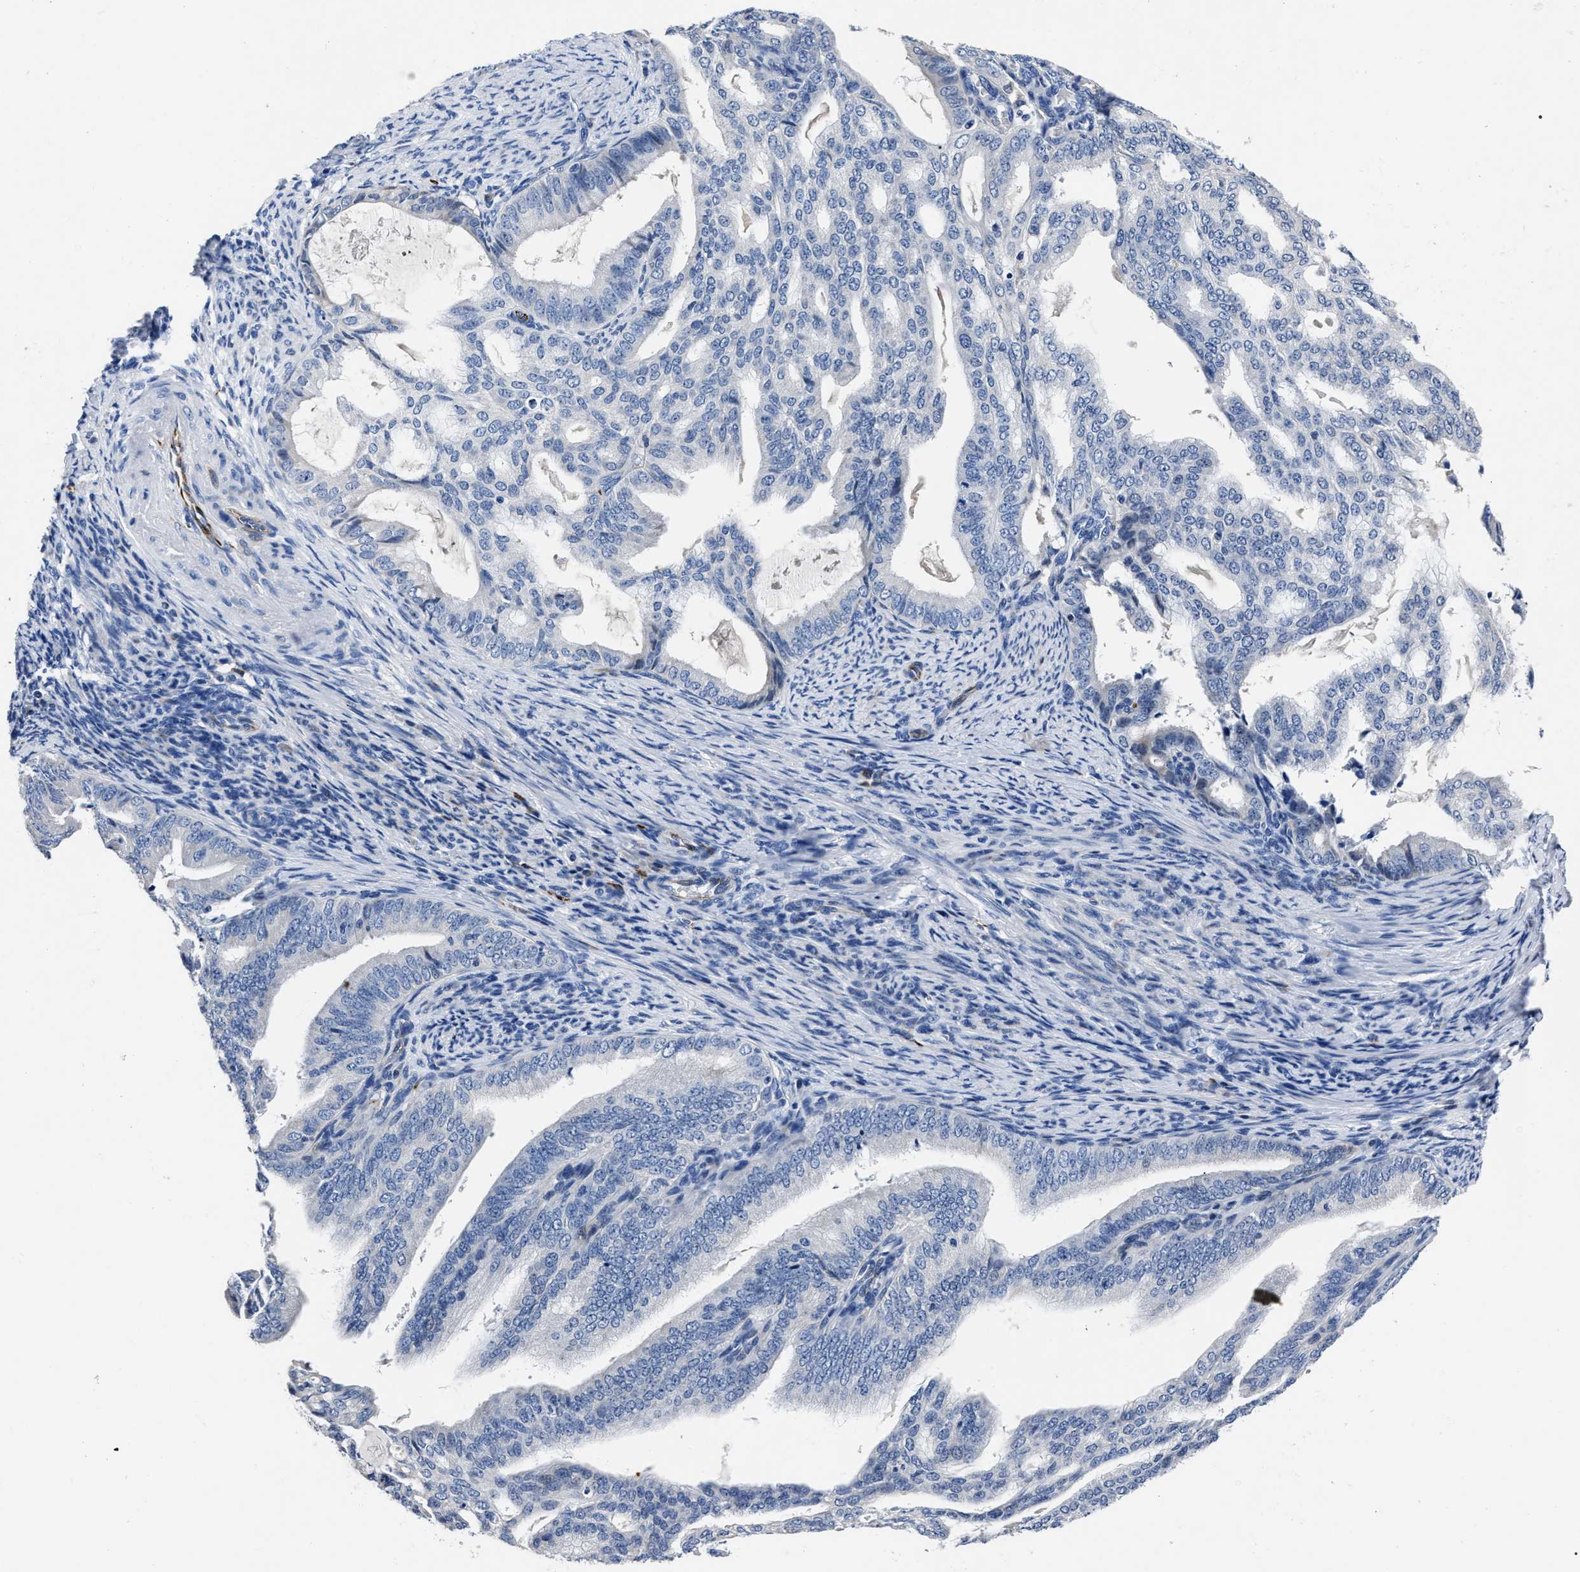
{"staining": {"intensity": "negative", "quantity": "none", "location": "none"}, "tissue": "endometrial cancer", "cell_type": "Tumor cells", "image_type": "cancer", "snomed": [{"axis": "morphology", "description": "Adenocarcinoma, NOS"}, {"axis": "topography", "description": "Endometrium"}], "caption": "The micrograph displays no significant expression in tumor cells of endometrial cancer (adenocarcinoma).", "gene": "OR10G3", "patient": {"sex": "female", "age": 58}}